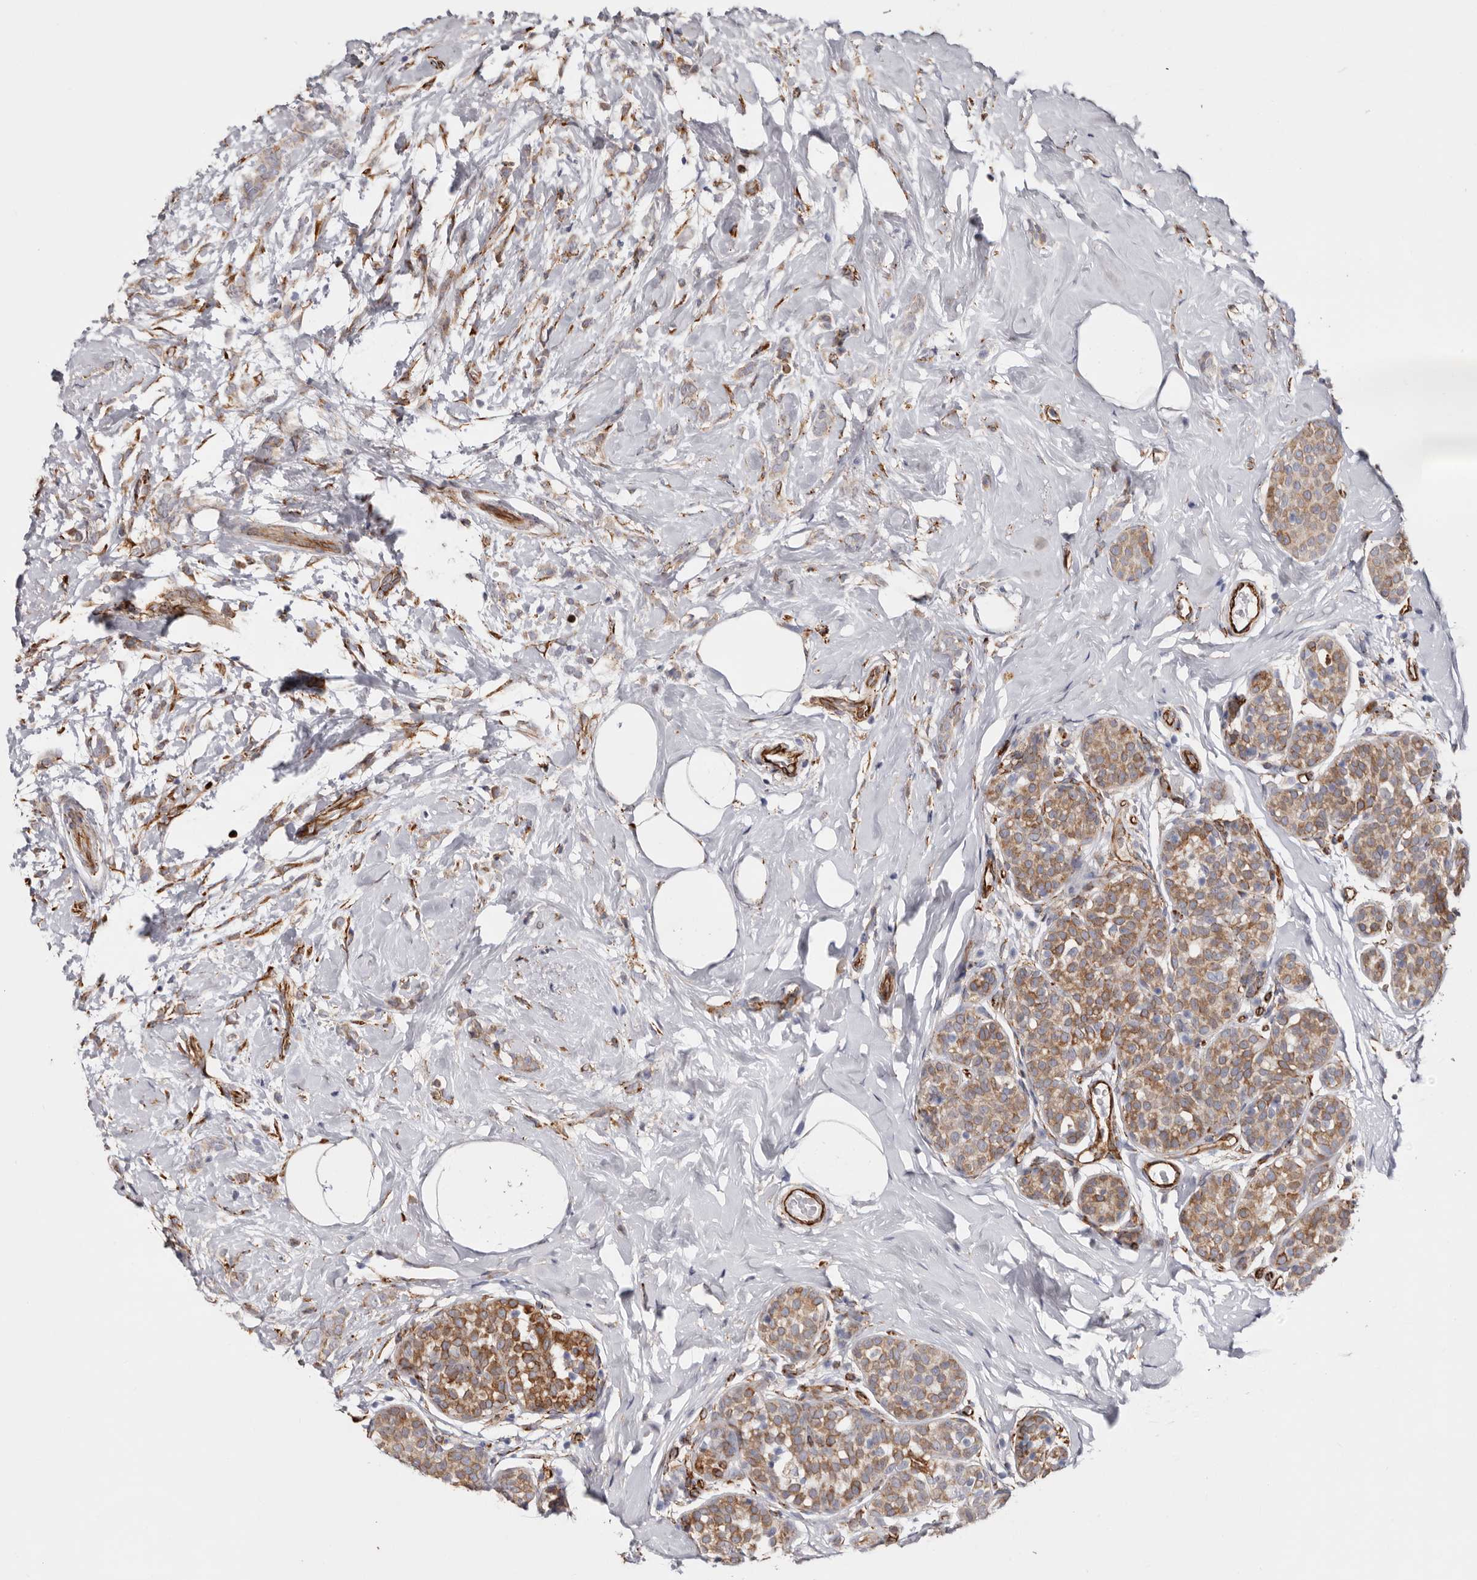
{"staining": {"intensity": "weak", "quantity": ">75%", "location": "cytoplasmic/membranous"}, "tissue": "breast cancer", "cell_type": "Tumor cells", "image_type": "cancer", "snomed": [{"axis": "morphology", "description": "Lobular carcinoma, in situ"}, {"axis": "morphology", "description": "Lobular carcinoma"}, {"axis": "topography", "description": "Breast"}], "caption": "This is a micrograph of IHC staining of breast cancer, which shows weak expression in the cytoplasmic/membranous of tumor cells.", "gene": "SEMA3E", "patient": {"sex": "female", "age": 41}}